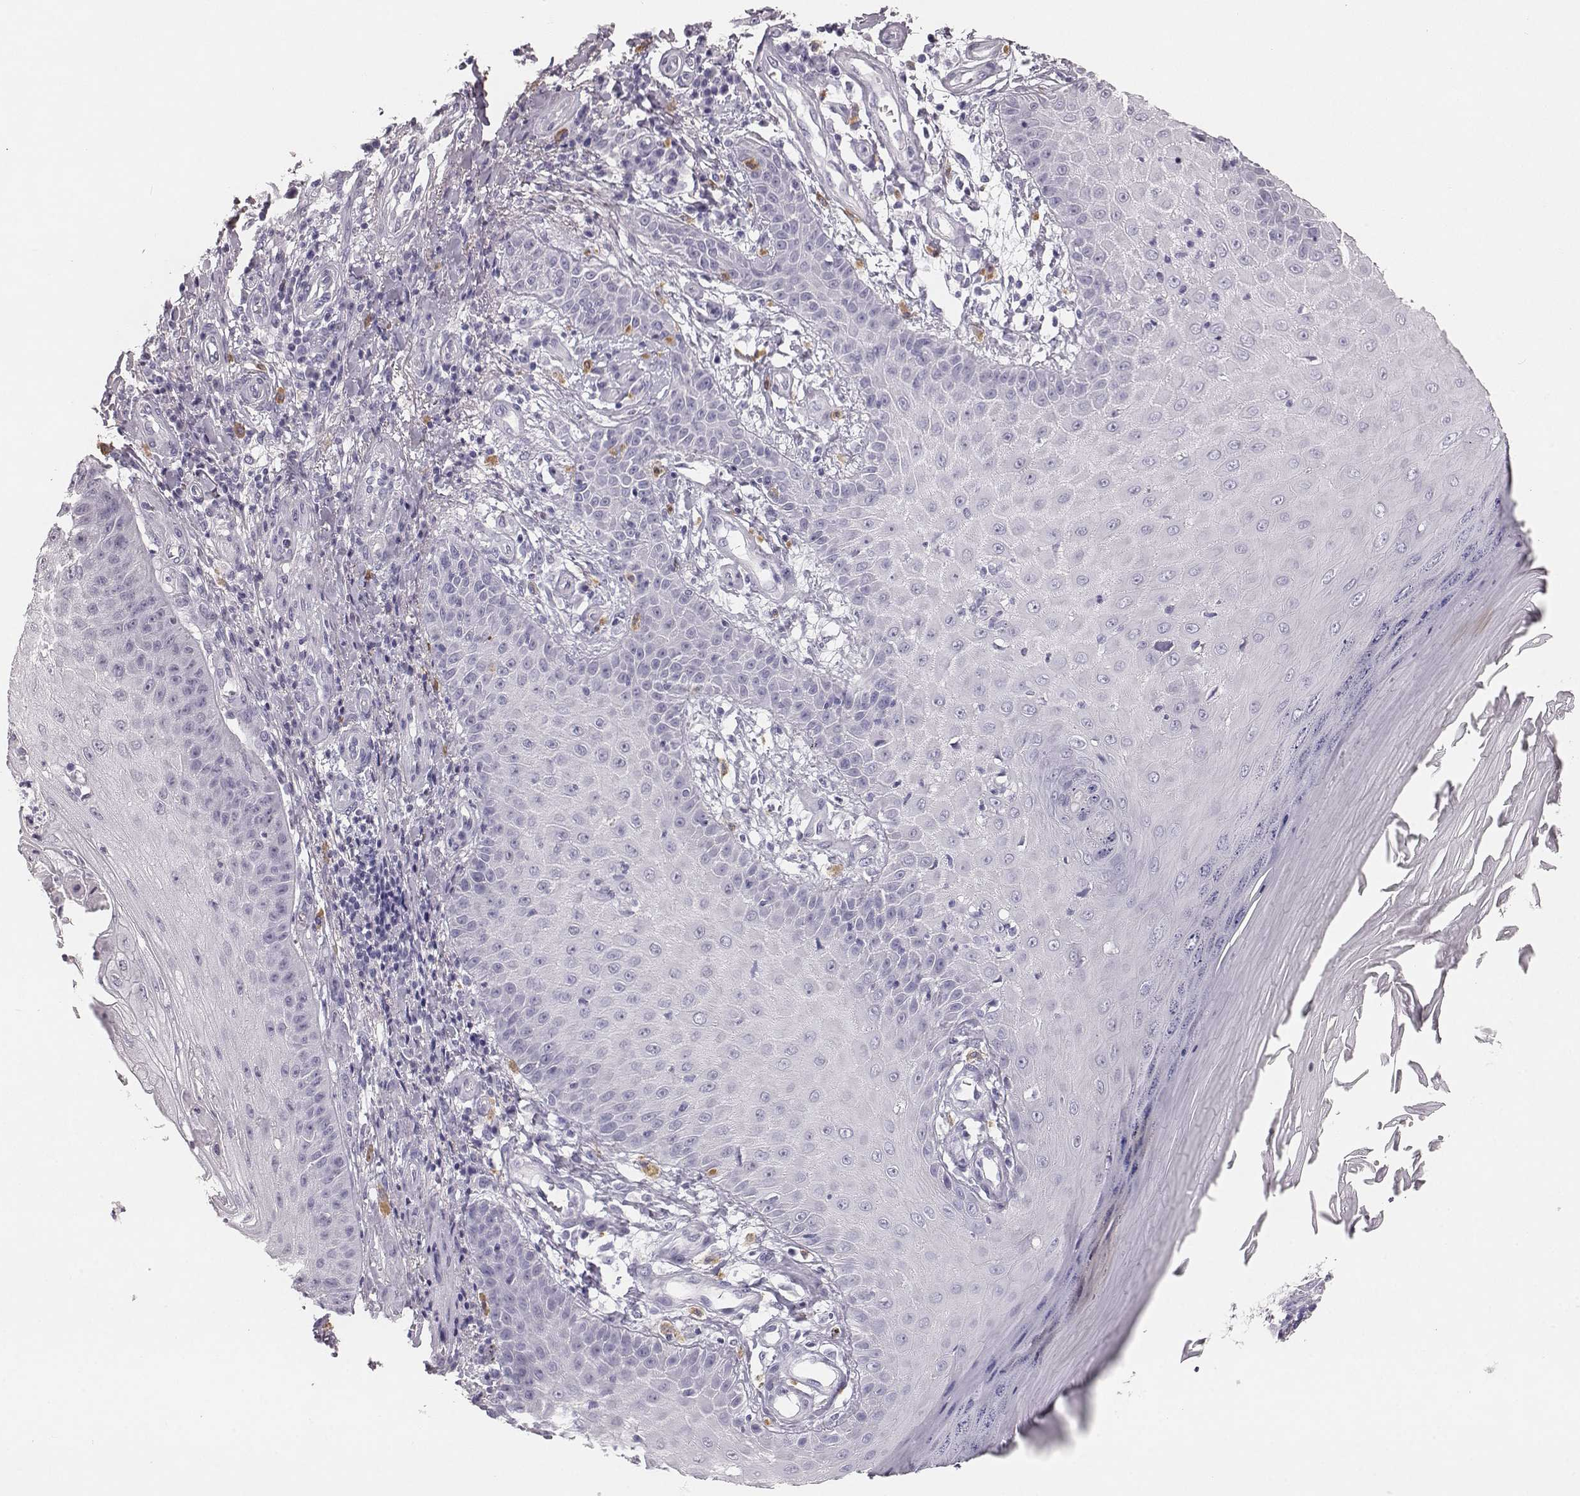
{"staining": {"intensity": "negative", "quantity": "none", "location": "none"}, "tissue": "skin cancer", "cell_type": "Tumor cells", "image_type": "cancer", "snomed": [{"axis": "morphology", "description": "Squamous cell carcinoma, NOS"}, {"axis": "topography", "description": "Skin"}], "caption": "The immunohistochemistry (IHC) image has no significant expression in tumor cells of skin squamous cell carcinoma tissue. Nuclei are stained in blue.", "gene": "NPTXR", "patient": {"sex": "male", "age": 70}}